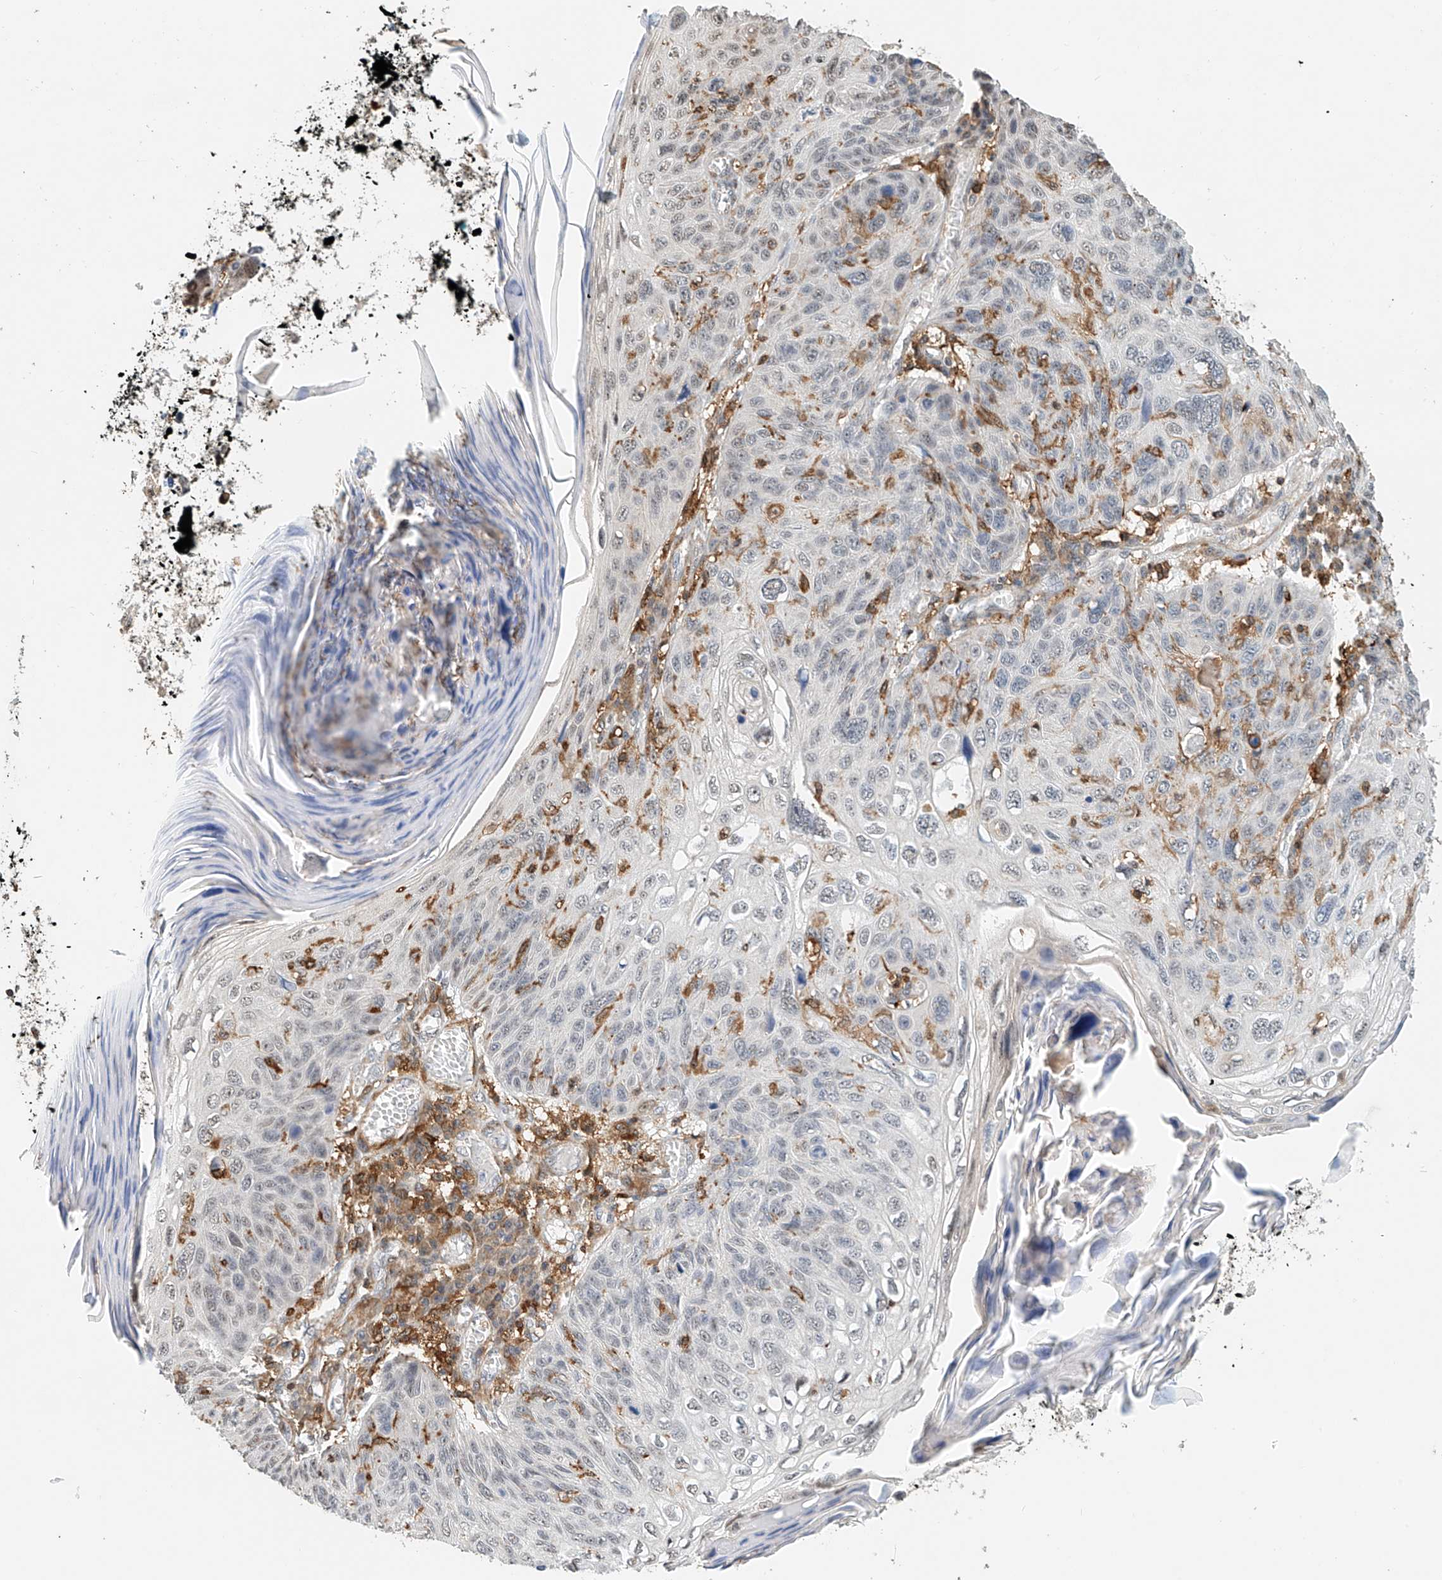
{"staining": {"intensity": "negative", "quantity": "none", "location": "none"}, "tissue": "skin cancer", "cell_type": "Tumor cells", "image_type": "cancer", "snomed": [{"axis": "morphology", "description": "Squamous cell carcinoma, NOS"}, {"axis": "topography", "description": "Skin"}], "caption": "Squamous cell carcinoma (skin) stained for a protein using immunohistochemistry reveals no expression tumor cells.", "gene": "MICAL1", "patient": {"sex": "female", "age": 90}}